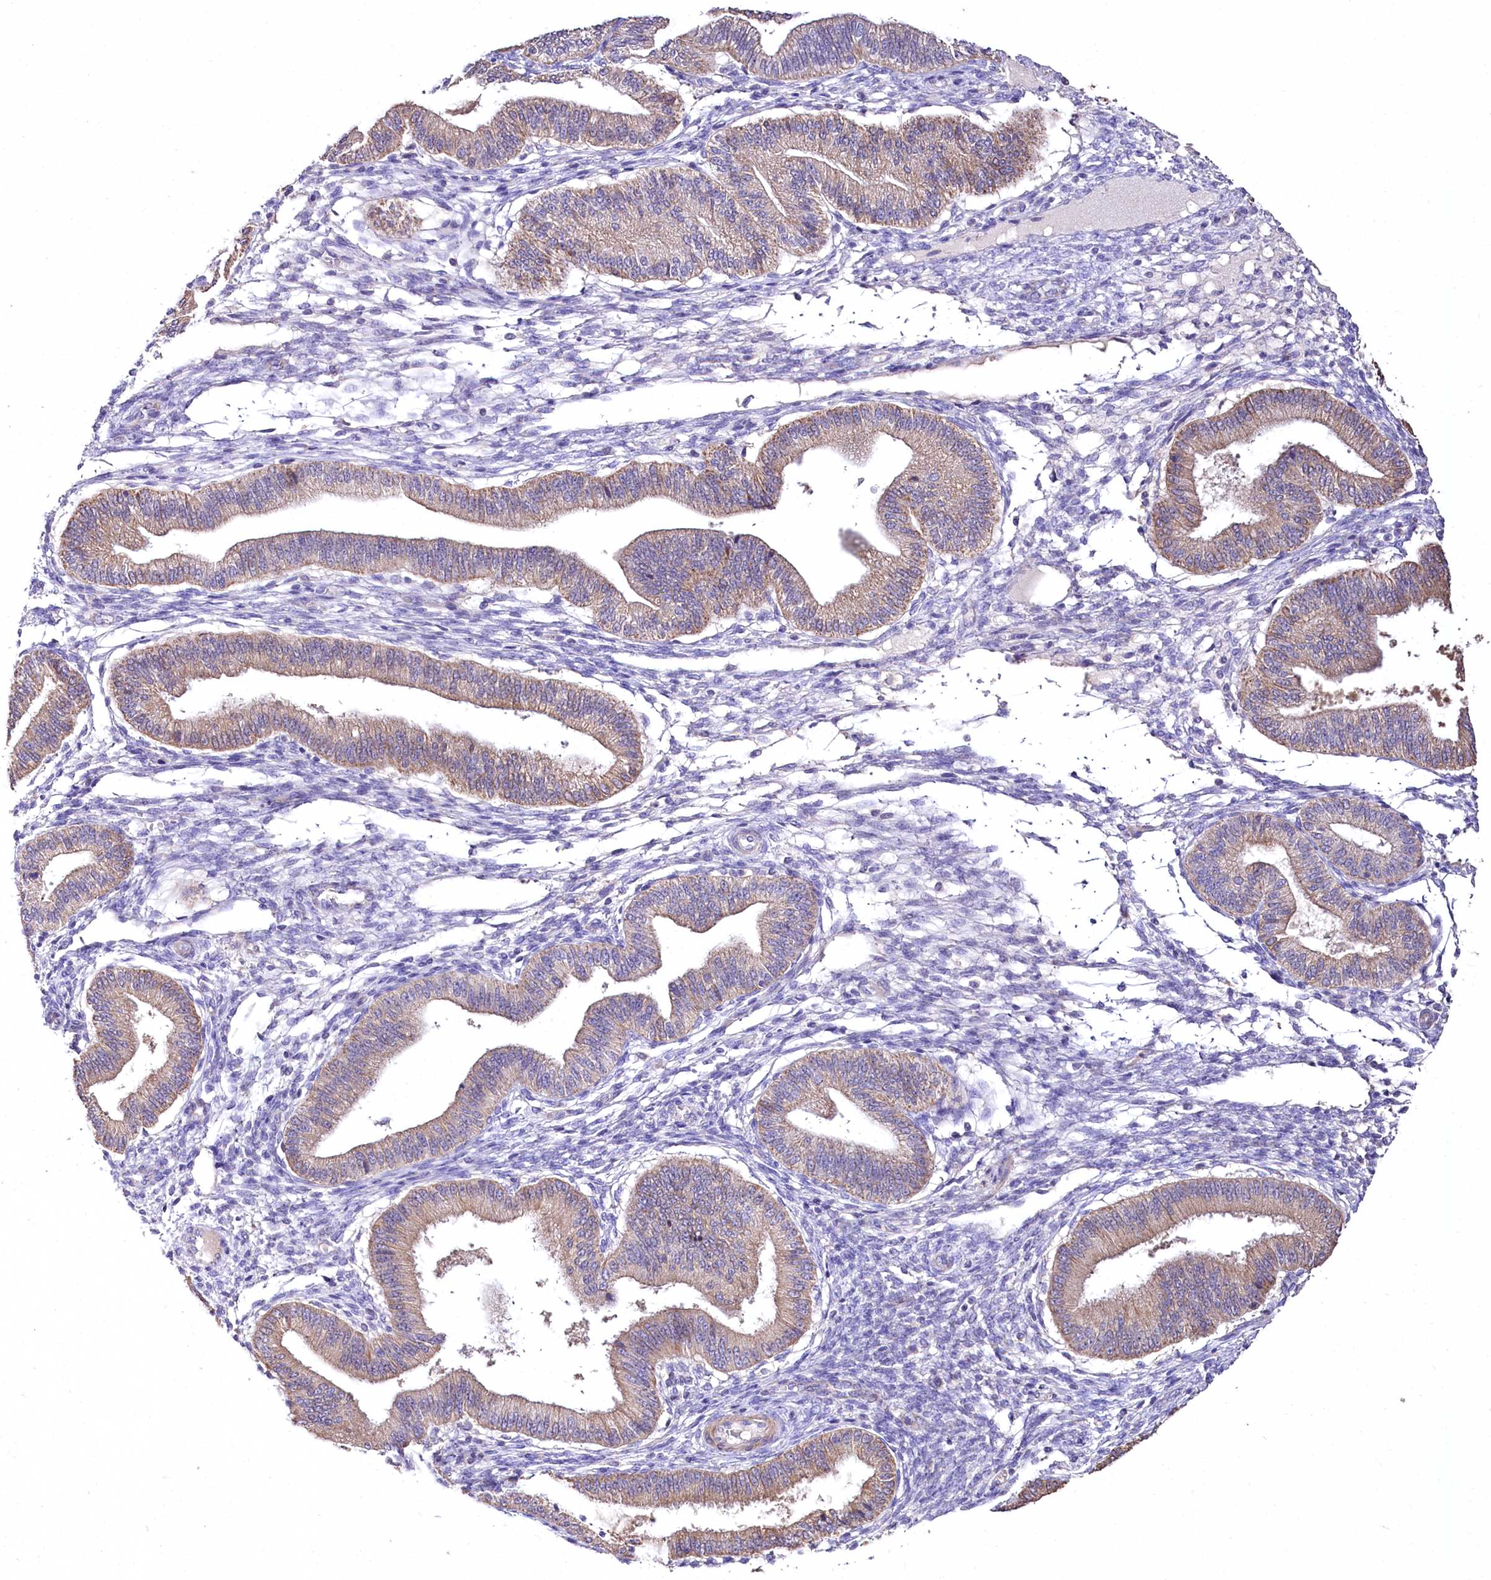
{"staining": {"intensity": "negative", "quantity": "none", "location": "none"}, "tissue": "endometrium", "cell_type": "Cells in endometrial stroma", "image_type": "normal", "snomed": [{"axis": "morphology", "description": "Normal tissue, NOS"}, {"axis": "topography", "description": "Endometrium"}], "caption": "This is an immunohistochemistry micrograph of unremarkable endometrium. There is no staining in cells in endometrial stroma.", "gene": "PTER", "patient": {"sex": "female", "age": 39}}